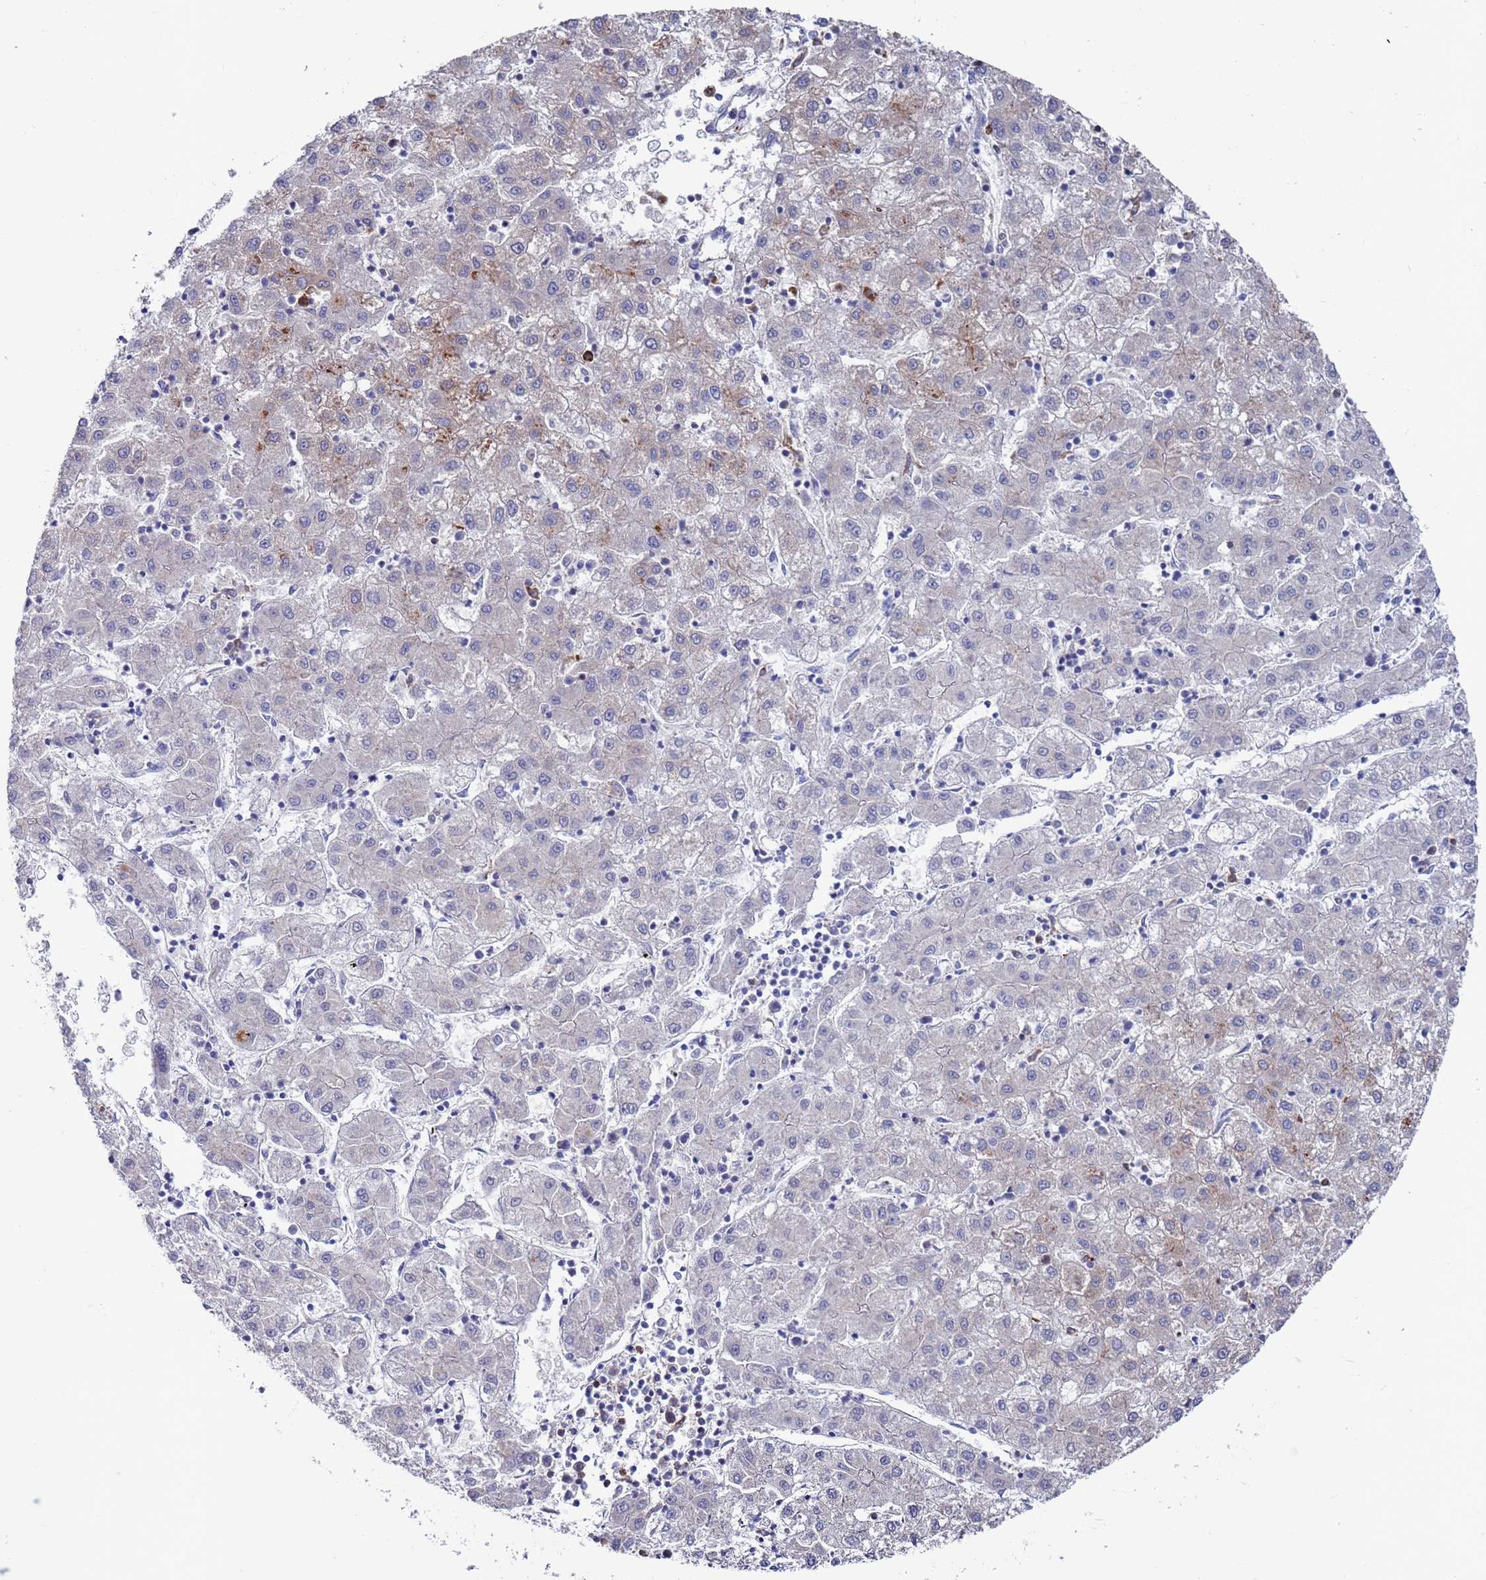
{"staining": {"intensity": "weak", "quantity": "<25%", "location": "cytoplasmic/membranous"}, "tissue": "liver cancer", "cell_type": "Tumor cells", "image_type": "cancer", "snomed": [{"axis": "morphology", "description": "Carcinoma, Hepatocellular, NOS"}, {"axis": "topography", "description": "Liver"}], "caption": "DAB (3,3'-diaminobenzidine) immunohistochemical staining of hepatocellular carcinoma (liver) shows no significant expression in tumor cells.", "gene": "GREB1L", "patient": {"sex": "male", "age": 72}}